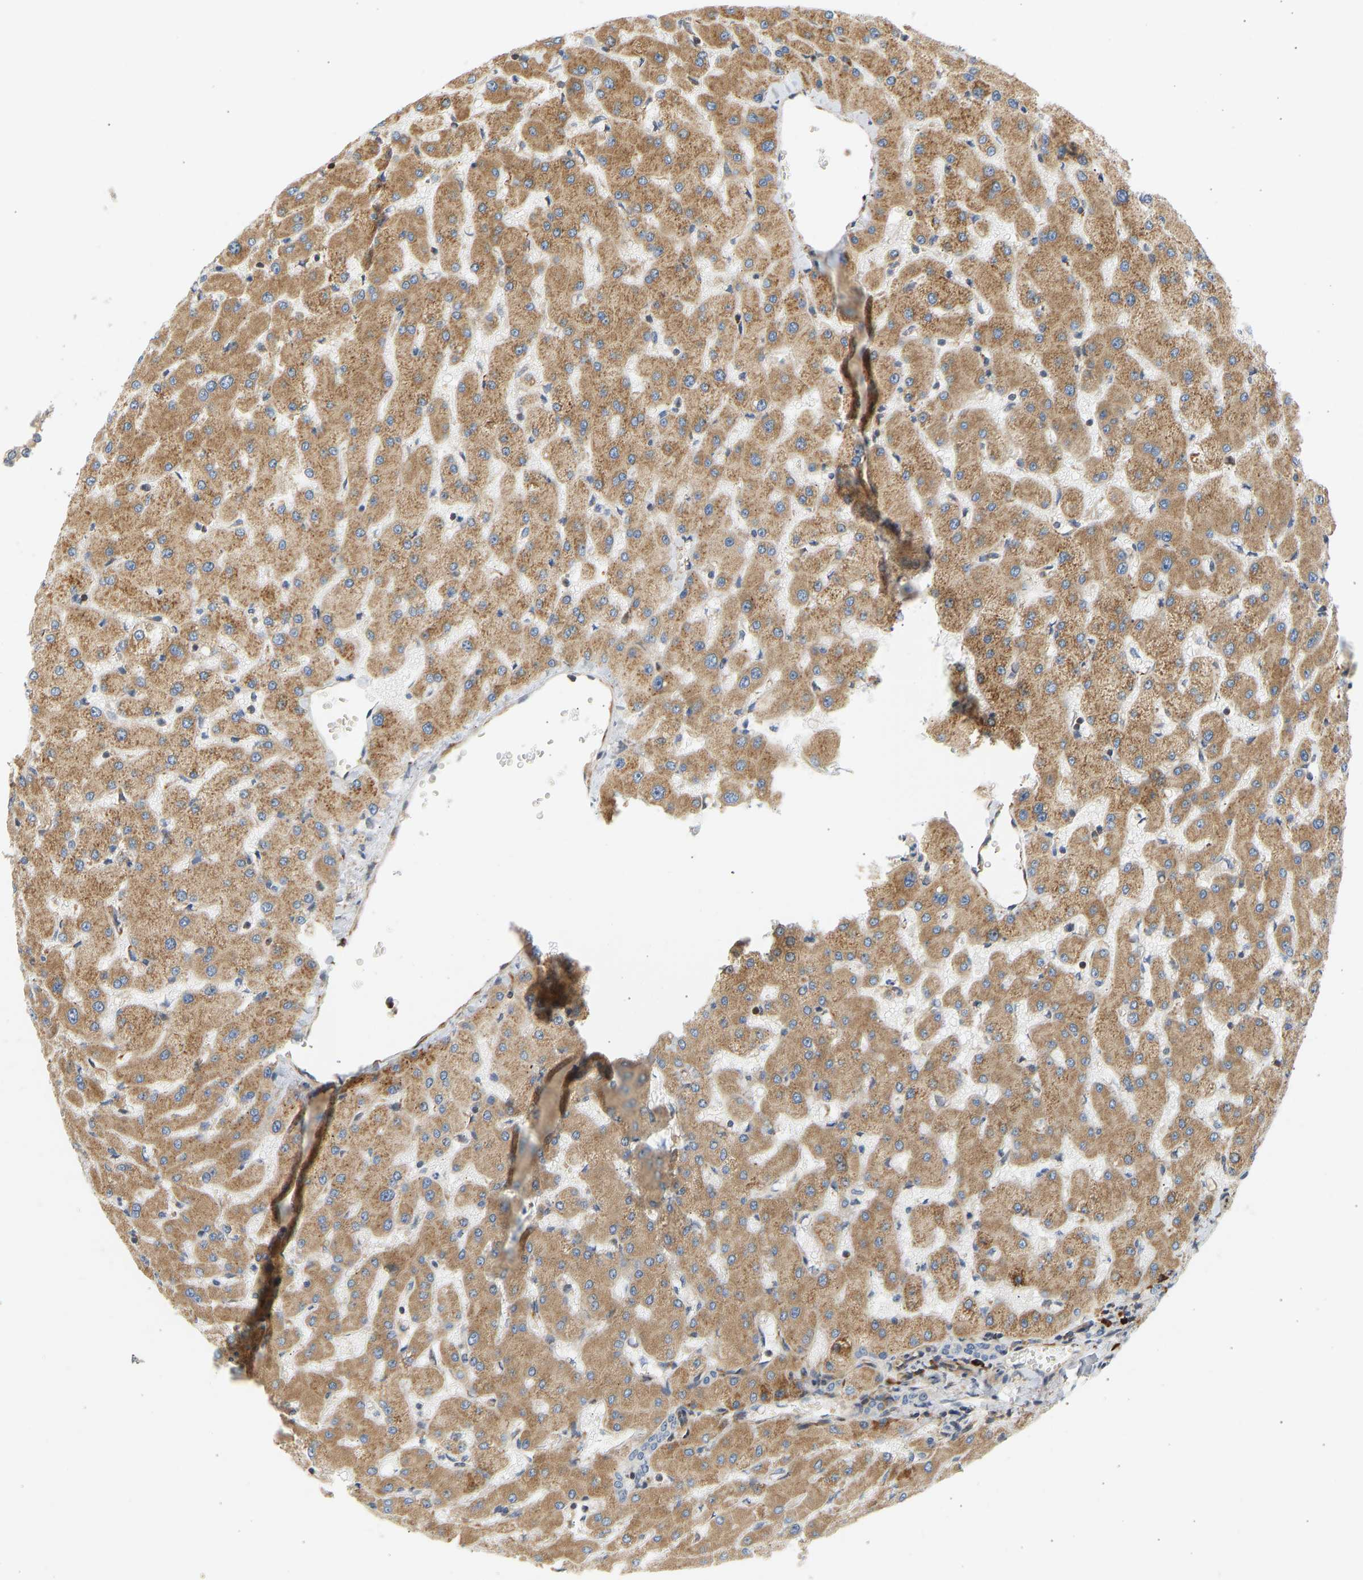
{"staining": {"intensity": "weak", "quantity": "<25%", "location": "cytoplasmic/membranous"}, "tissue": "liver", "cell_type": "Cholangiocytes", "image_type": "normal", "snomed": [{"axis": "morphology", "description": "Normal tissue, NOS"}, {"axis": "topography", "description": "Liver"}], "caption": "IHC image of normal human liver stained for a protein (brown), which shows no positivity in cholangiocytes. (Immunohistochemistry (ihc), brightfield microscopy, high magnification).", "gene": "RPS14", "patient": {"sex": "female", "age": 63}}